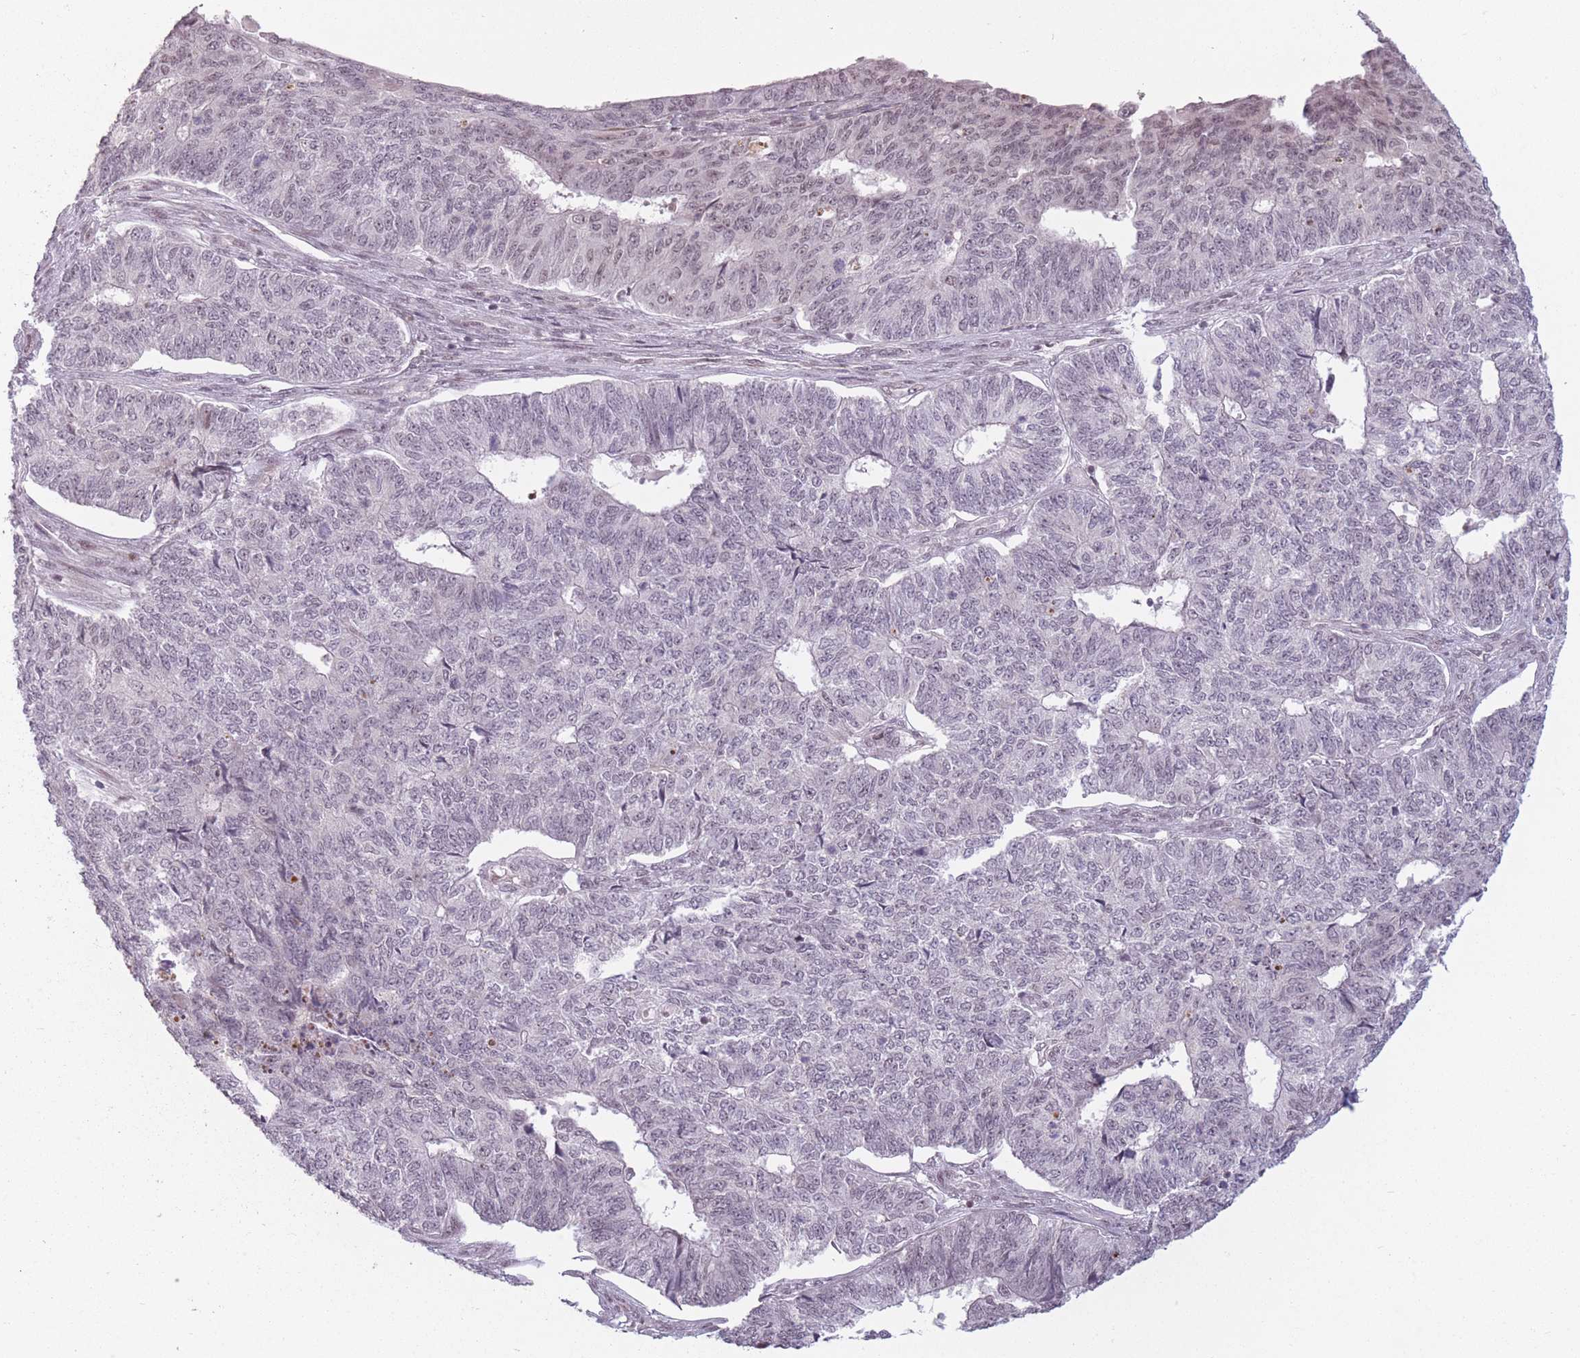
{"staining": {"intensity": "weak", "quantity": "<25%", "location": "nuclear"}, "tissue": "endometrial cancer", "cell_type": "Tumor cells", "image_type": "cancer", "snomed": [{"axis": "morphology", "description": "Adenocarcinoma, NOS"}, {"axis": "topography", "description": "Endometrium"}], "caption": "The image demonstrates no staining of tumor cells in endometrial cancer. (Immunohistochemistry, brightfield microscopy, high magnification).", "gene": "SUPT6H", "patient": {"sex": "female", "age": 32}}